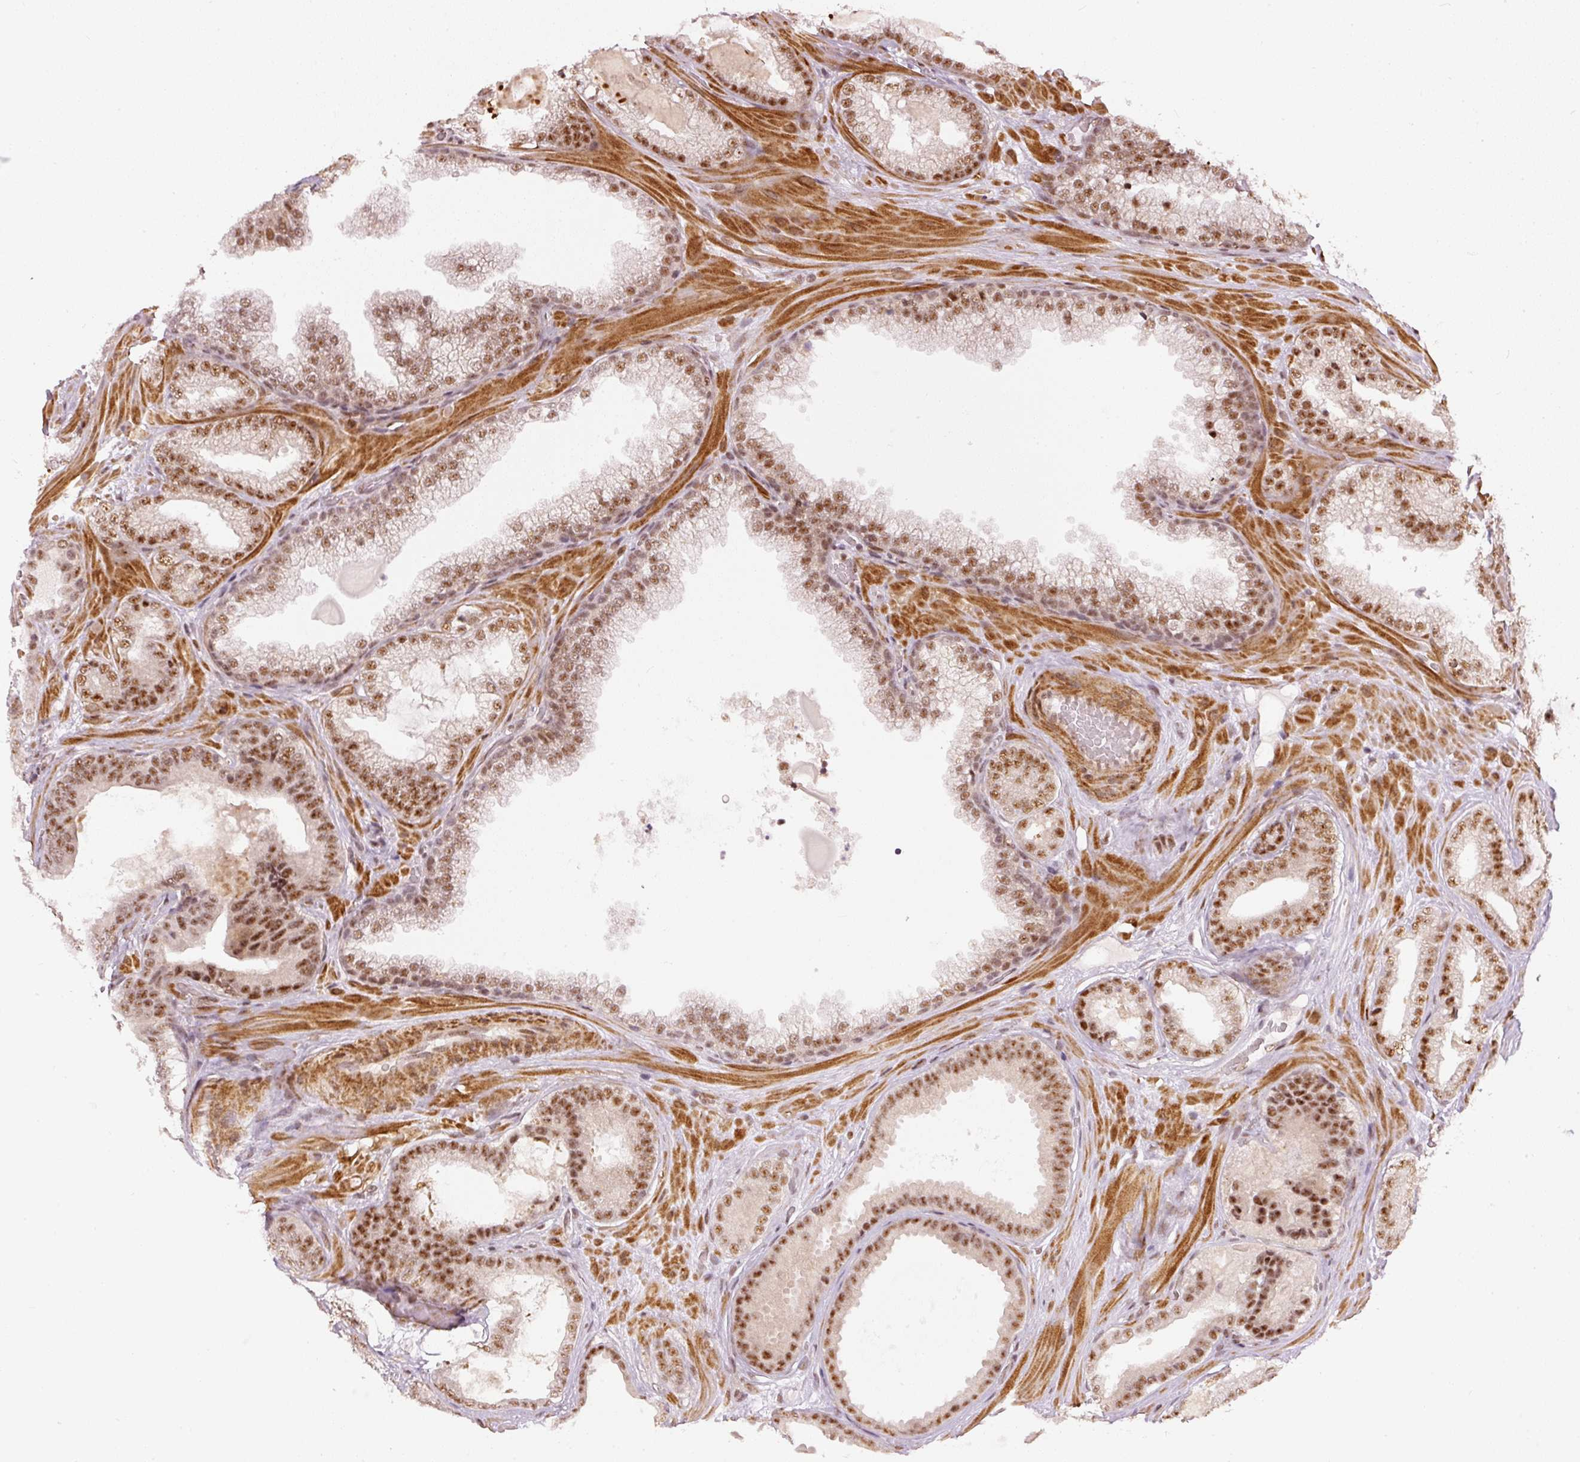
{"staining": {"intensity": "moderate", "quantity": ">75%", "location": "nuclear"}, "tissue": "prostate cancer", "cell_type": "Tumor cells", "image_type": "cancer", "snomed": [{"axis": "morphology", "description": "Adenocarcinoma, Low grade"}, {"axis": "topography", "description": "Prostate"}], "caption": "Tumor cells show moderate nuclear staining in approximately >75% of cells in adenocarcinoma (low-grade) (prostate). Nuclei are stained in blue.", "gene": "THOC6", "patient": {"sex": "male", "age": 57}}